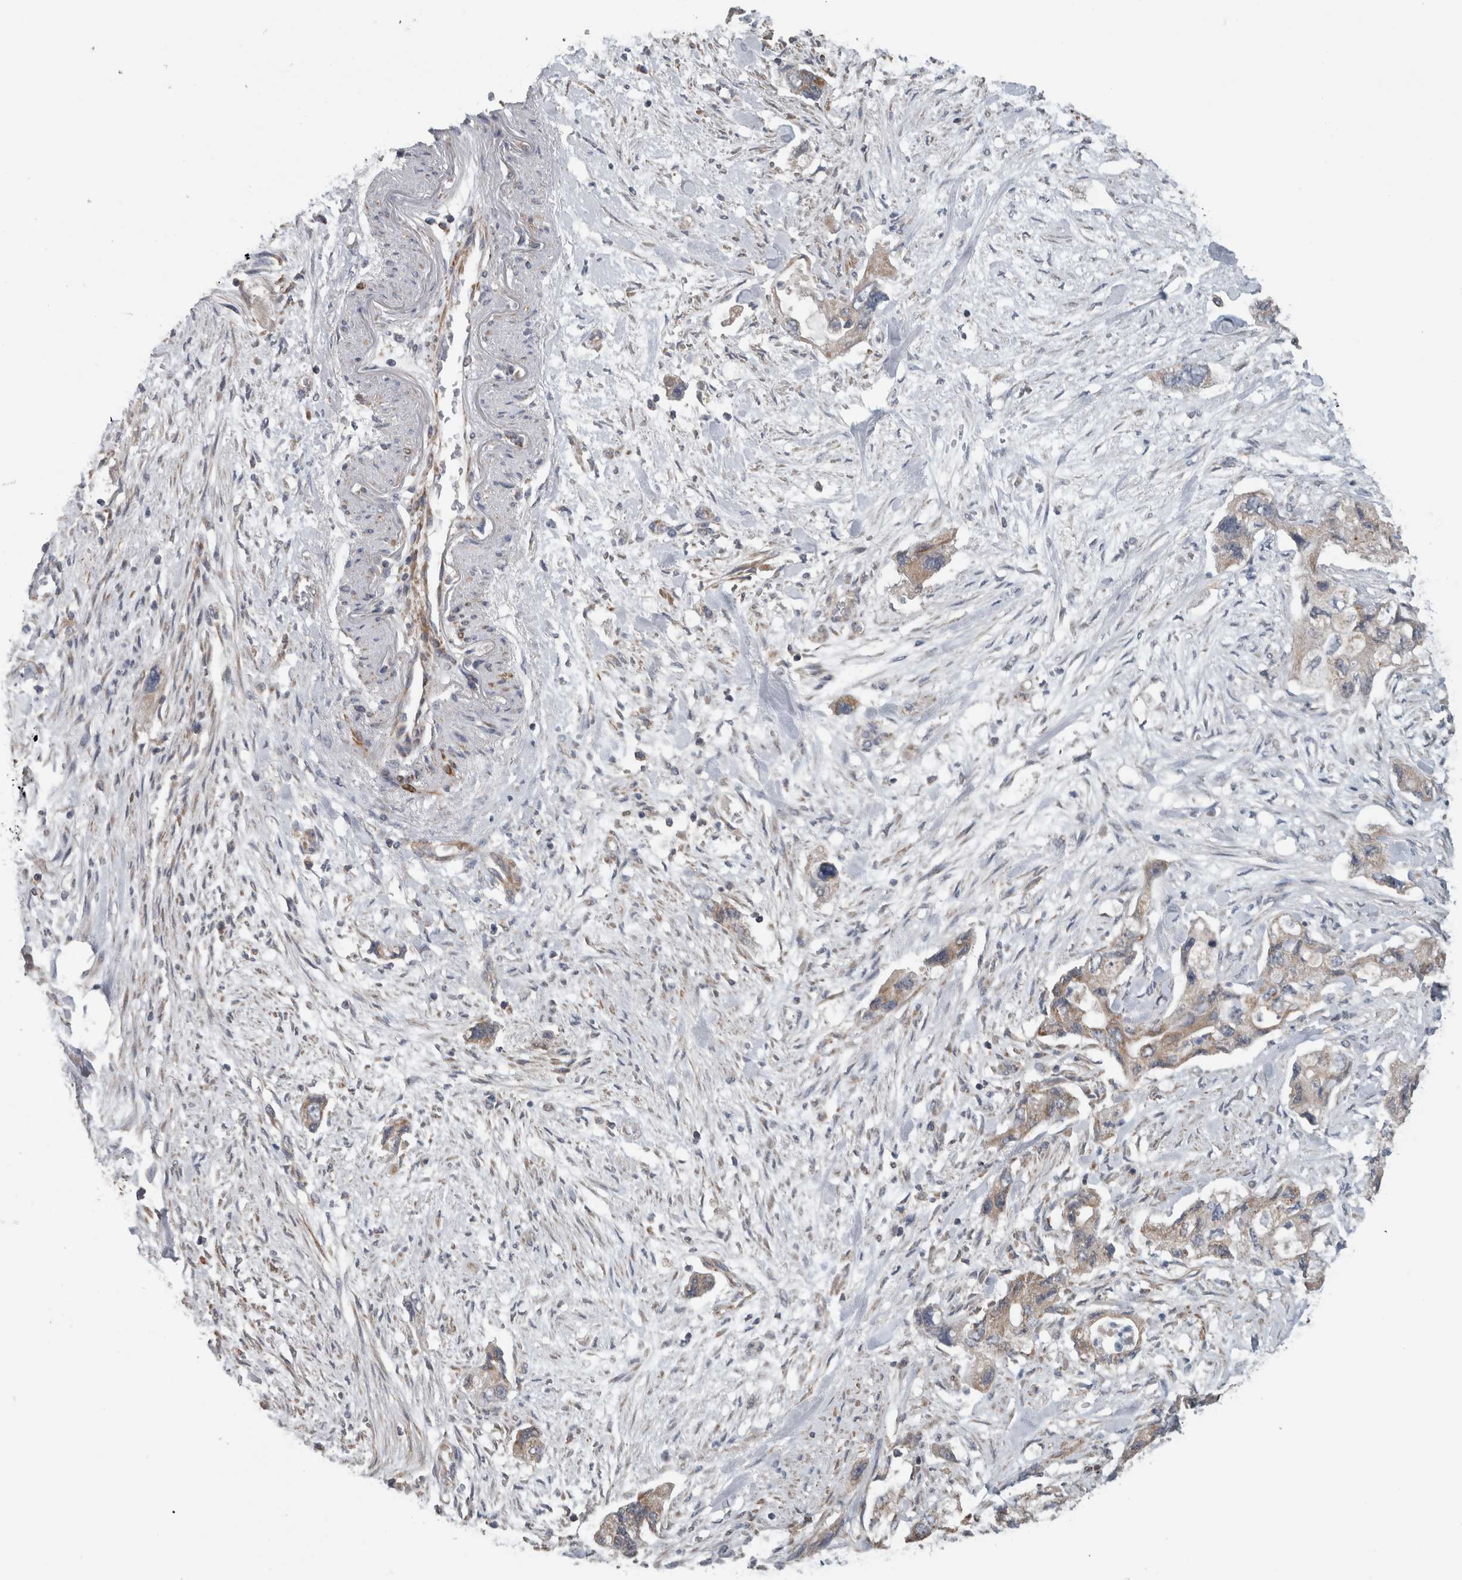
{"staining": {"intensity": "weak", "quantity": ">75%", "location": "cytoplasmic/membranous"}, "tissue": "pancreatic cancer", "cell_type": "Tumor cells", "image_type": "cancer", "snomed": [{"axis": "morphology", "description": "Adenocarcinoma, NOS"}, {"axis": "topography", "description": "Pancreas"}], "caption": "Brown immunohistochemical staining in pancreatic cancer (adenocarcinoma) shows weak cytoplasmic/membranous expression in about >75% of tumor cells.", "gene": "ARMC1", "patient": {"sex": "female", "age": 73}}